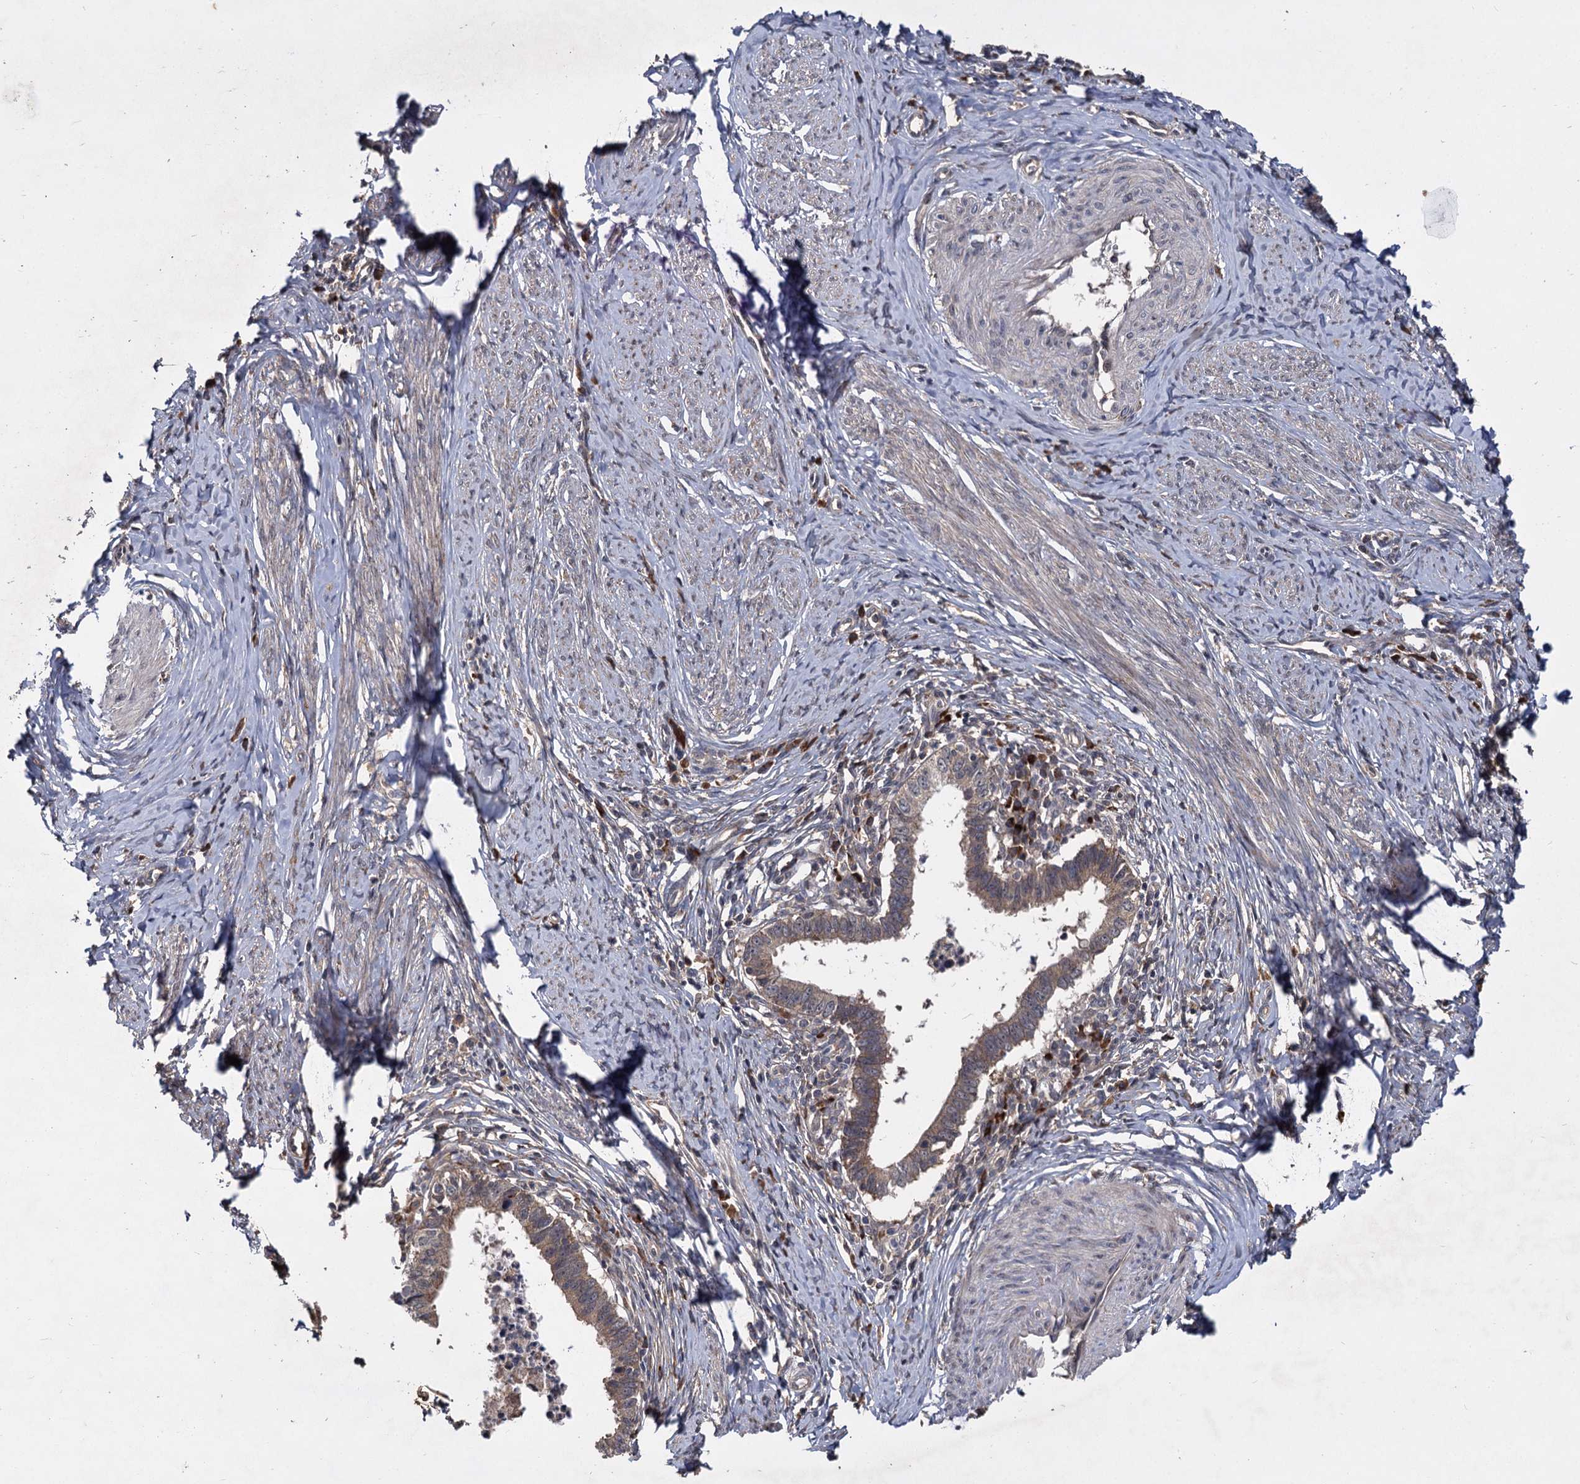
{"staining": {"intensity": "weak", "quantity": ">75%", "location": "cytoplasmic/membranous"}, "tissue": "cervical cancer", "cell_type": "Tumor cells", "image_type": "cancer", "snomed": [{"axis": "morphology", "description": "Adenocarcinoma, NOS"}, {"axis": "topography", "description": "Cervix"}], "caption": "Weak cytoplasmic/membranous staining is identified in approximately >75% of tumor cells in cervical adenocarcinoma.", "gene": "INPPL1", "patient": {"sex": "female", "age": 36}}